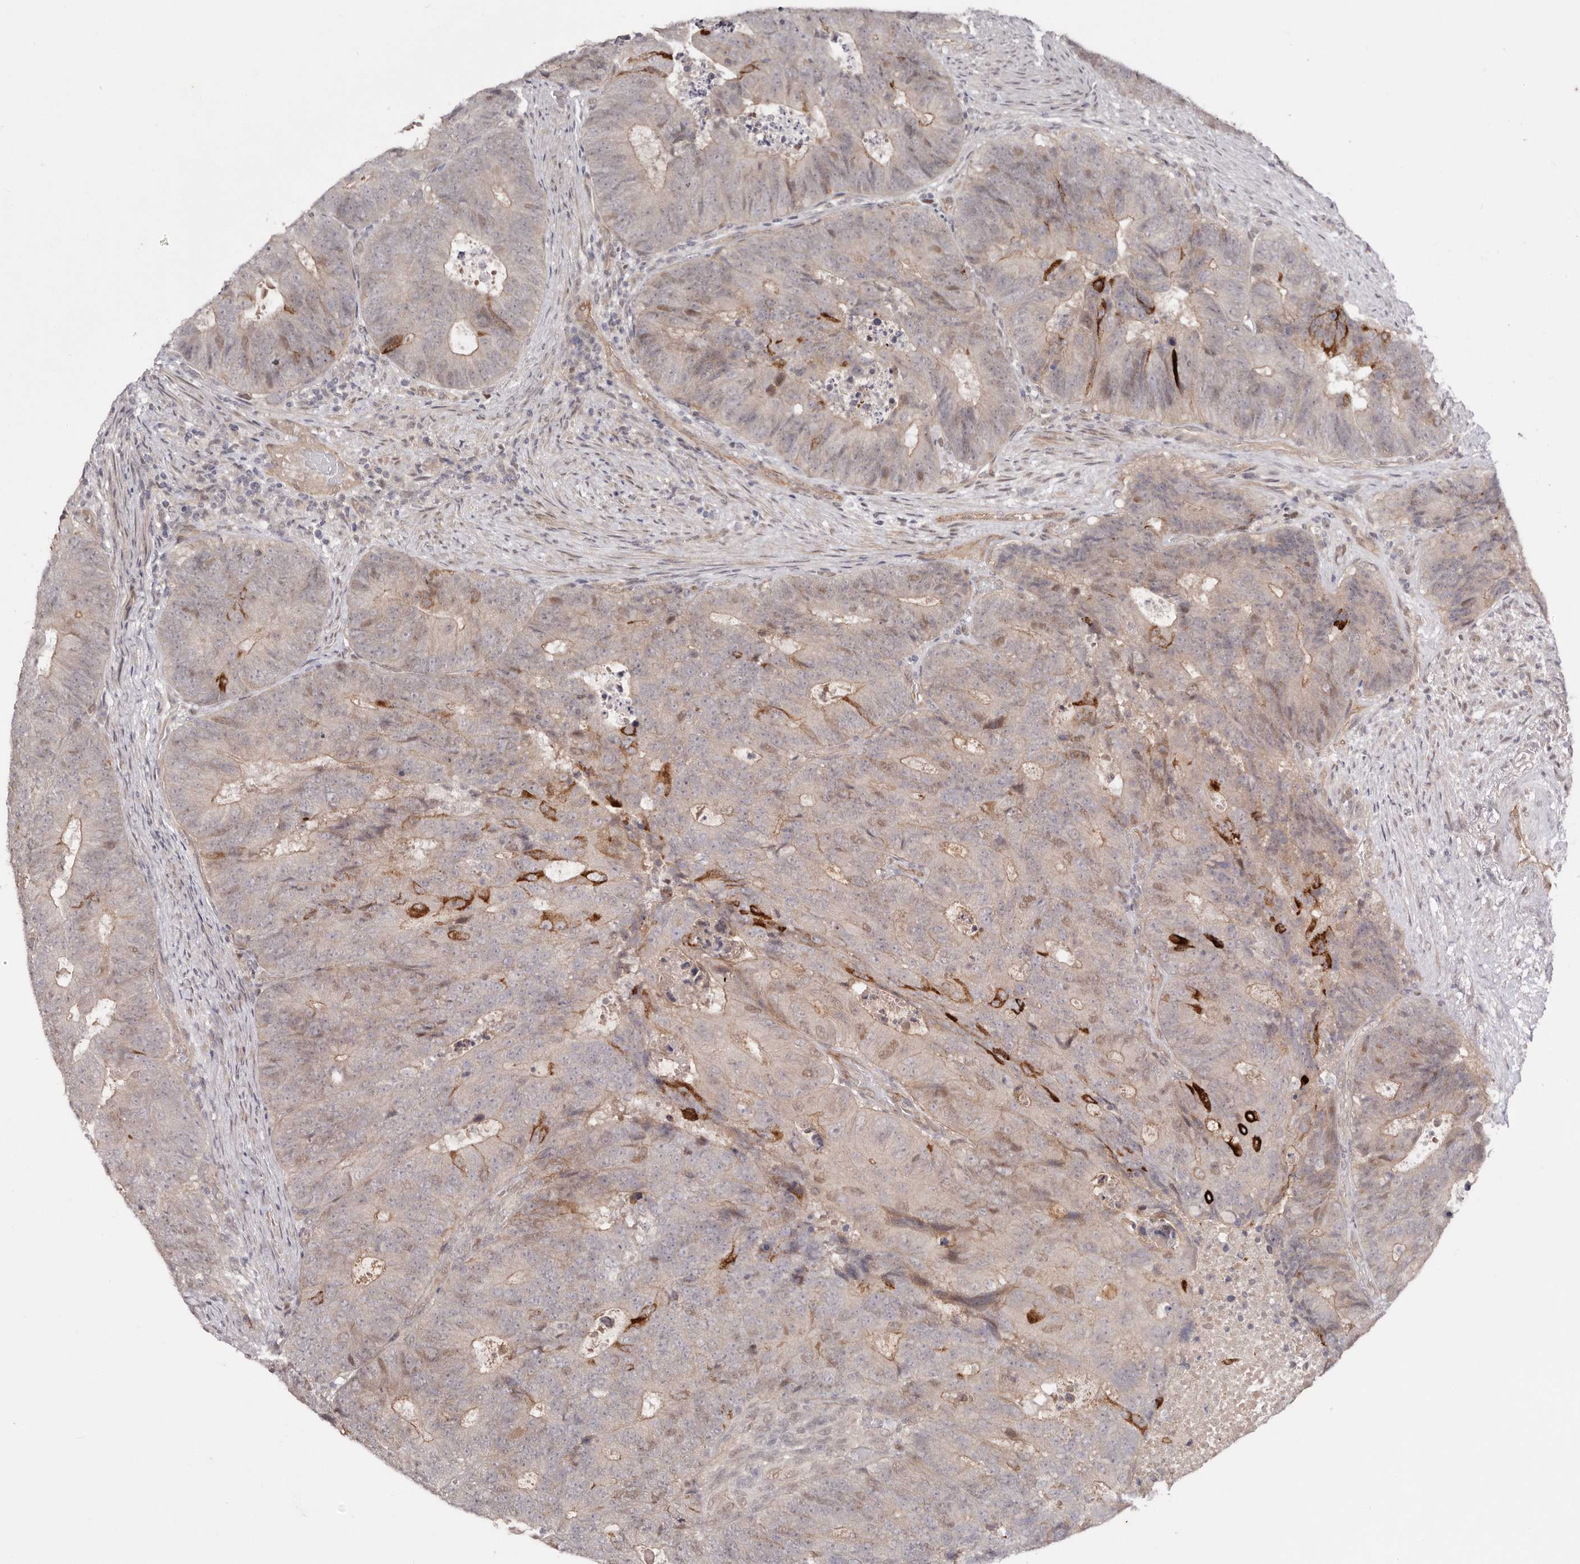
{"staining": {"intensity": "strong", "quantity": "<25%", "location": "cytoplasmic/membranous"}, "tissue": "colorectal cancer", "cell_type": "Tumor cells", "image_type": "cancer", "snomed": [{"axis": "morphology", "description": "Adenocarcinoma, NOS"}, {"axis": "topography", "description": "Colon"}], "caption": "Immunohistochemical staining of human colorectal adenocarcinoma demonstrates strong cytoplasmic/membranous protein staining in approximately <25% of tumor cells.", "gene": "EGR3", "patient": {"sex": "male", "age": 87}}